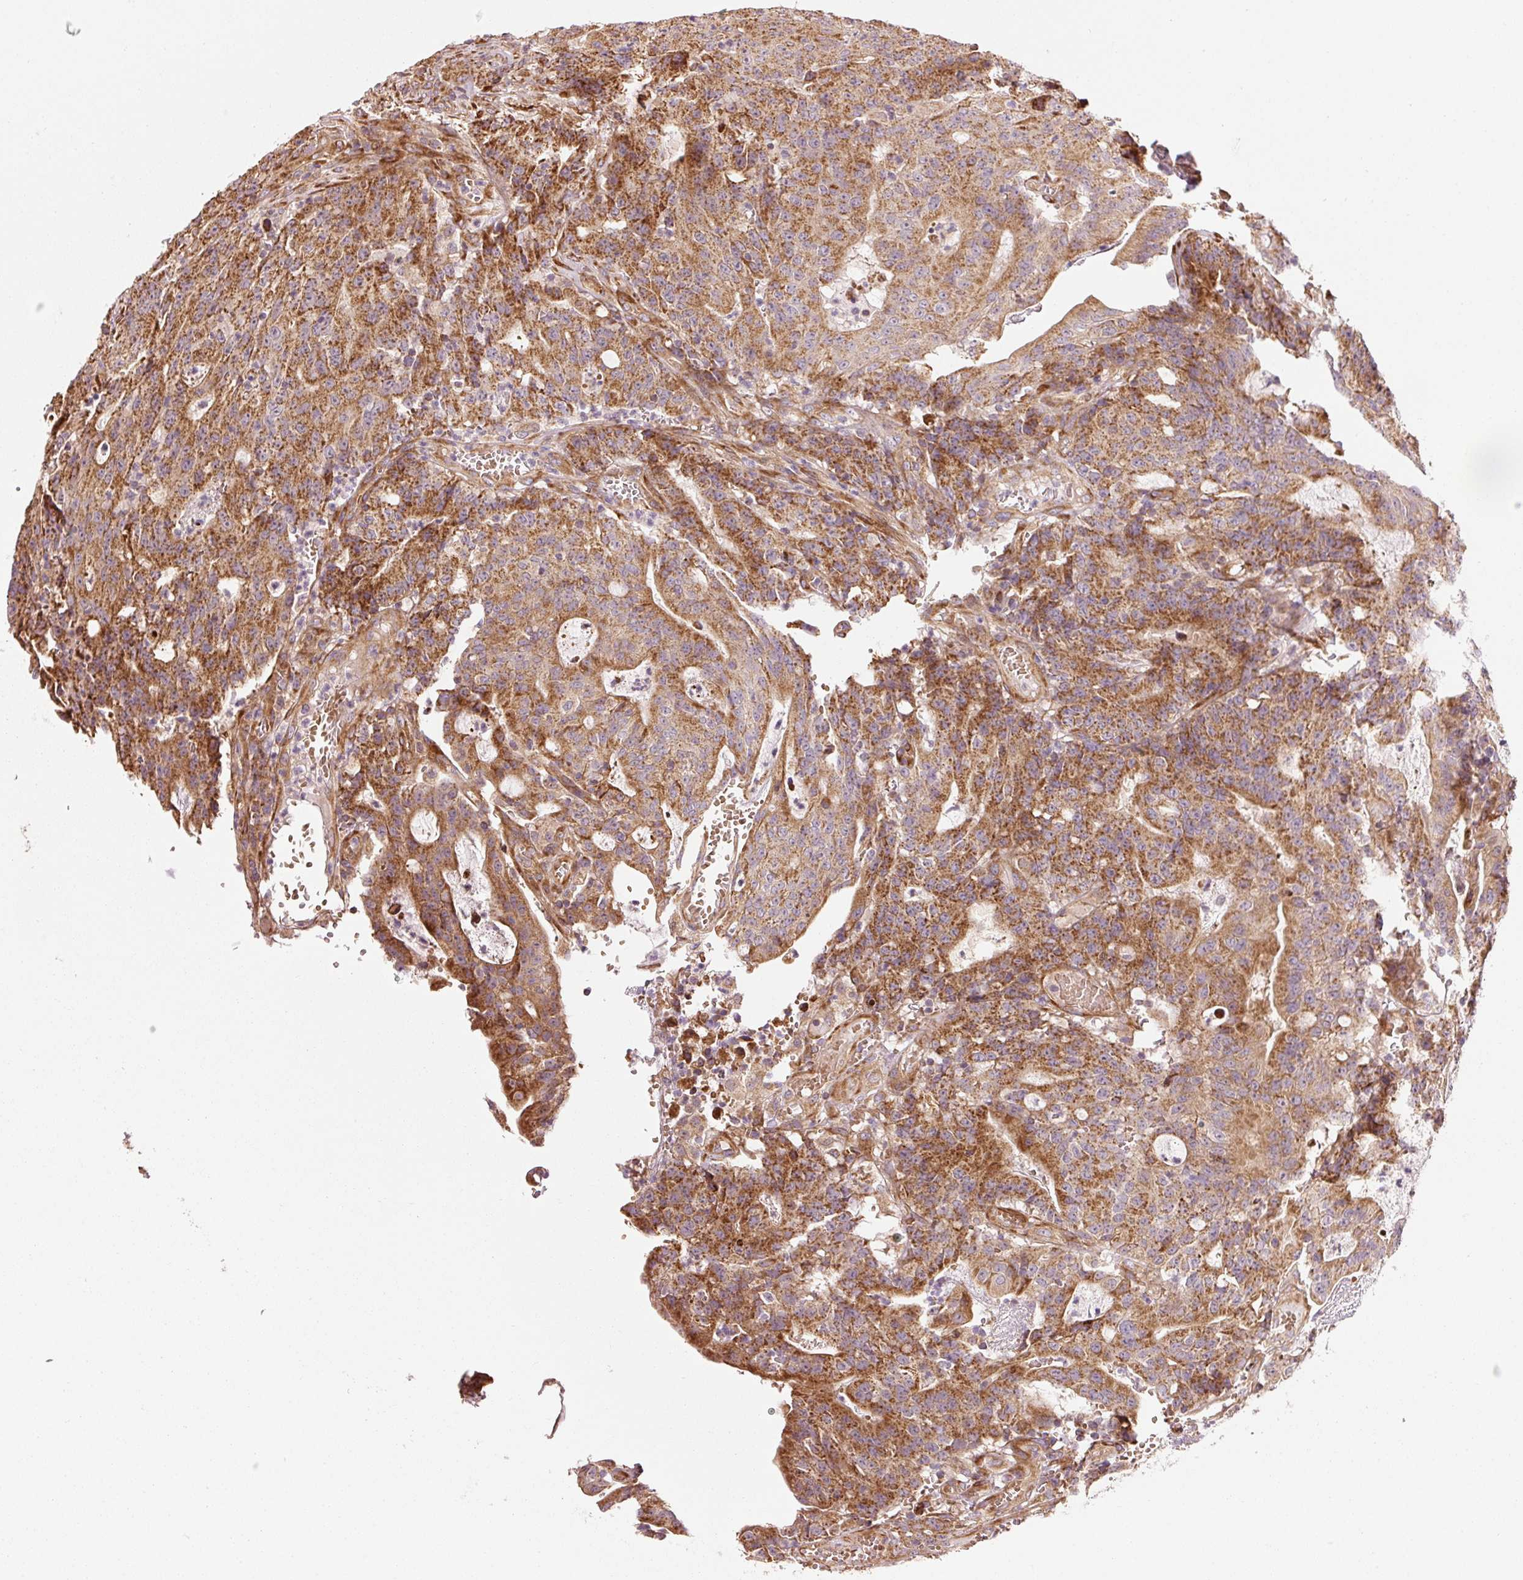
{"staining": {"intensity": "moderate", "quantity": ">75%", "location": "cytoplasmic/membranous"}, "tissue": "colorectal cancer", "cell_type": "Tumor cells", "image_type": "cancer", "snomed": [{"axis": "morphology", "description": "Adenocarcinoma, NOS"}, {"axis": "topography", "description": "Colon"}], "caption": "Colorectal adenocarcinoma was stained to show a protein in brown. There is medium levels of moderate cytoplasmic/membranous expression in about >75% of tumor cells.", "gene": "ISCU", "patient": {"sex": "male", "age": 83}}